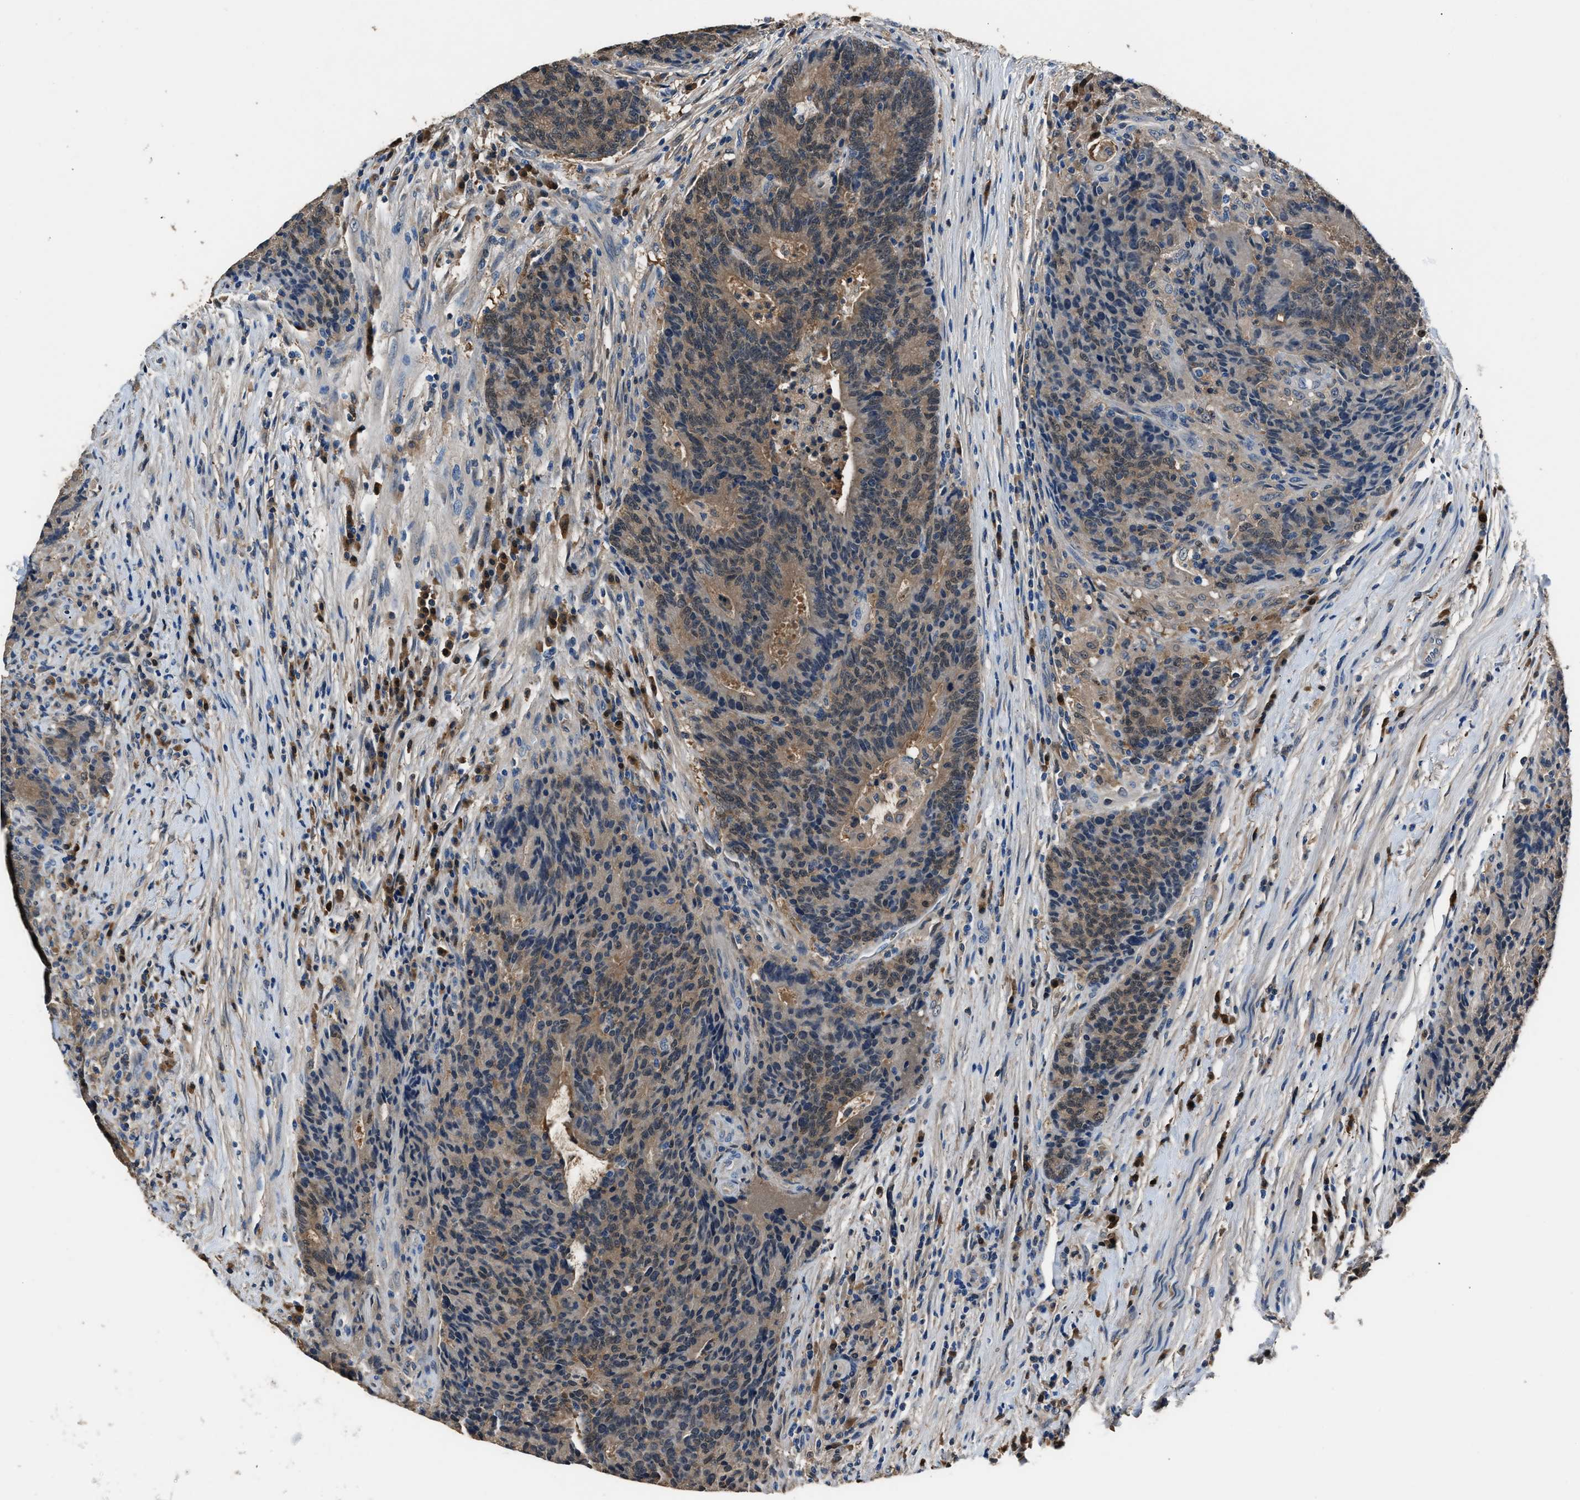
{"staining": {"intensity": "moderate", "quantity": ">75%", "location": "cytoplasmic/membranous"}, "tissue": "colorectal cancer", "cell_type": "Tumor cells", "image_type": "cancer", "snomed": [{"axis": "morphology", "description": "Normal tissue, NOS"}, {"axis": "morphology", "description": "Adenocarcinoma, NOS"}, {"axis": "topography", "description": "Colon"}], "caption": "The immunohistochemical stain highlights moderate cytoplasmic/membranous expression in tumor cells of colorectal cancer (adenocarcinoma) tissue.", "gene": "GSTP1", "patient": {"sex": "female", "age": 75}}